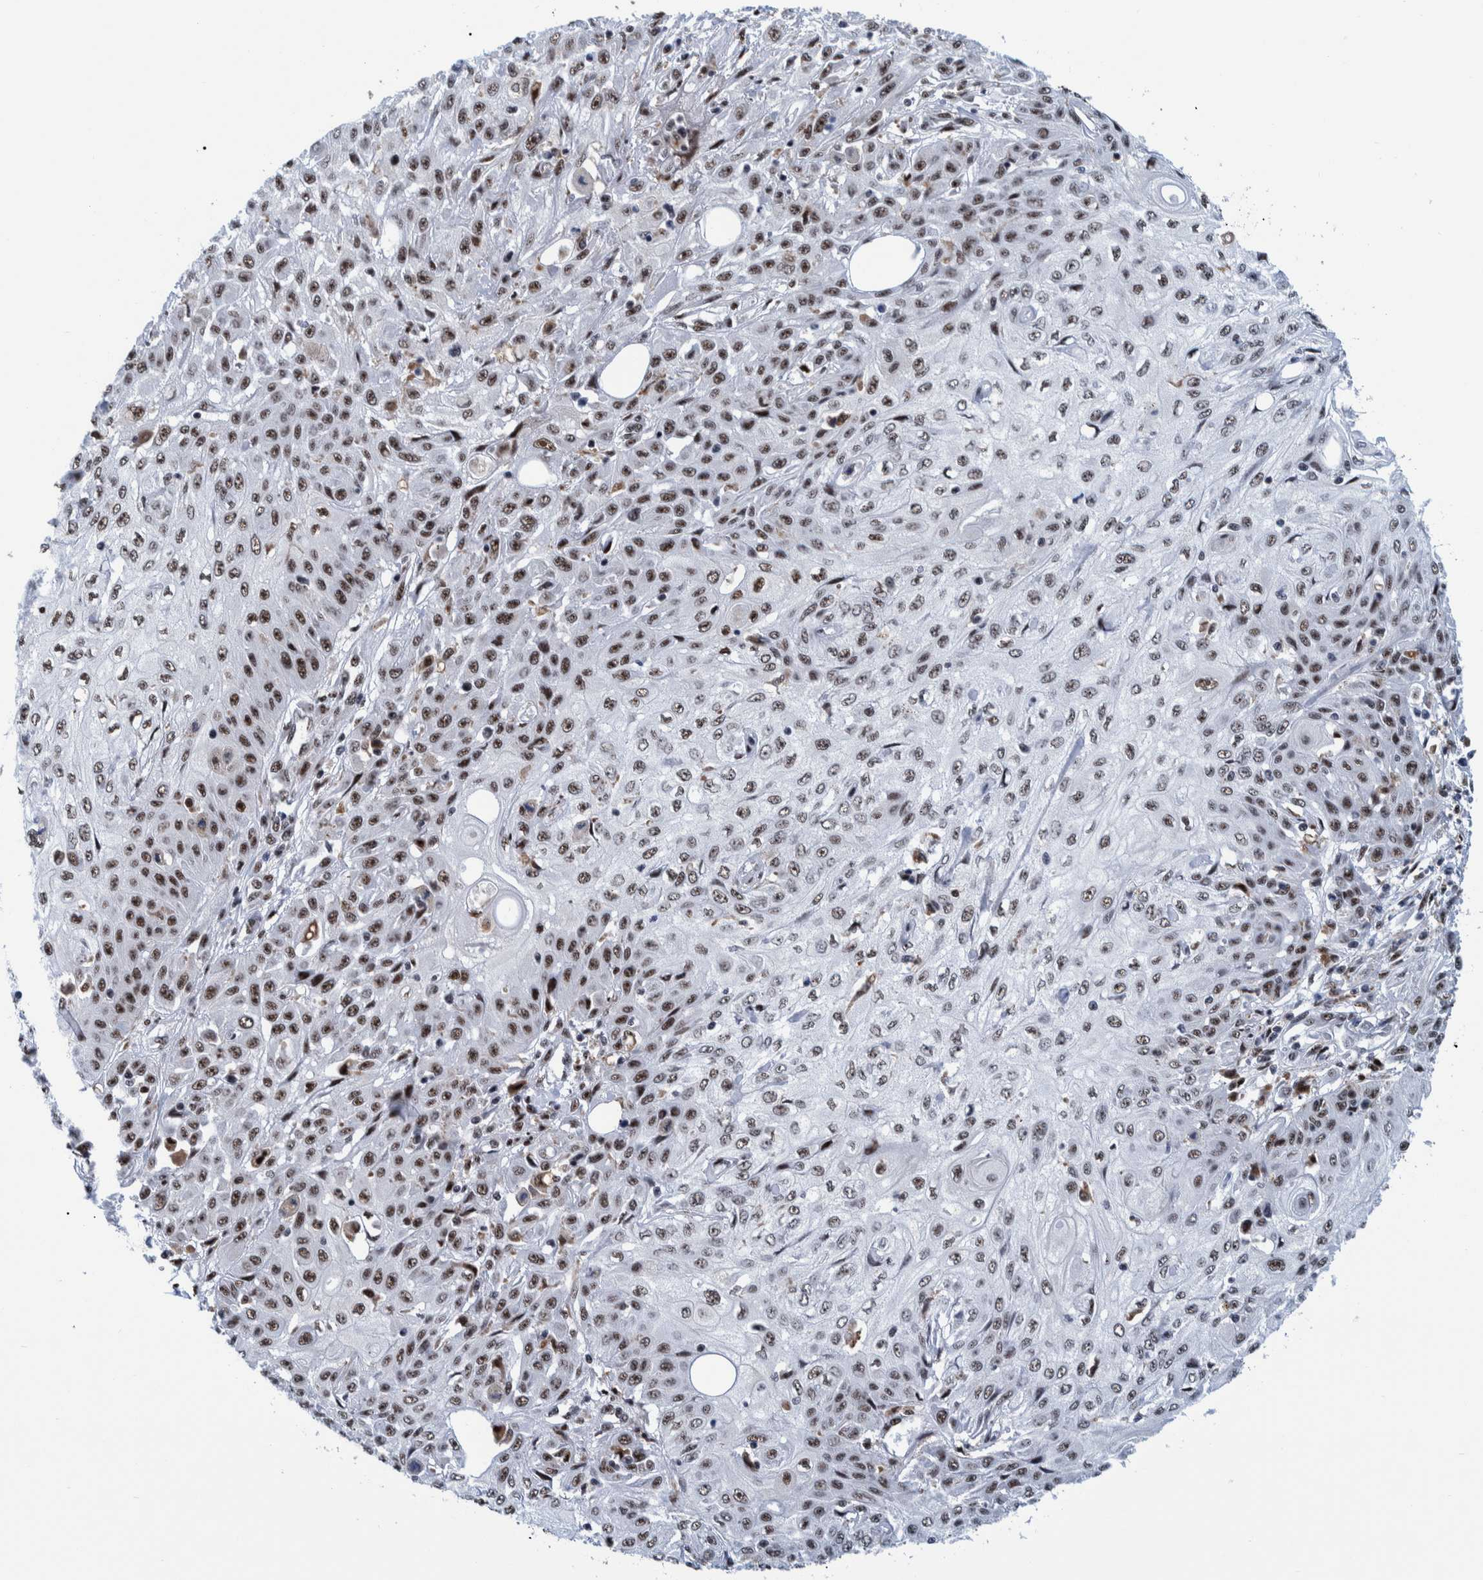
{"staining": {"intensity": "moderate", "quantity": ">75%", "location": "nuclear"}, "tissue": "skin cancer", "cell_type": "Tumor cells", "image_type": "cancer", "snomed": [{"axis": "morphology", "description": "Squamous cell carcinoma, NOS"}, {"axis": "morphology", "description": "Squamous cell carcinoma, metastatic, NOS"}, {"axis": "topography", "description": "Skin"}, {"axis": "topography", "description": "Lymph node"}], "caption": "A brown stain shows moderate nuclear positivity of a protein in skin cancer (metastatic squamous cell carcinoma) tumor cells.", "gene": "EFTUD2", "patient": {"sex": "male", "age": 75}}